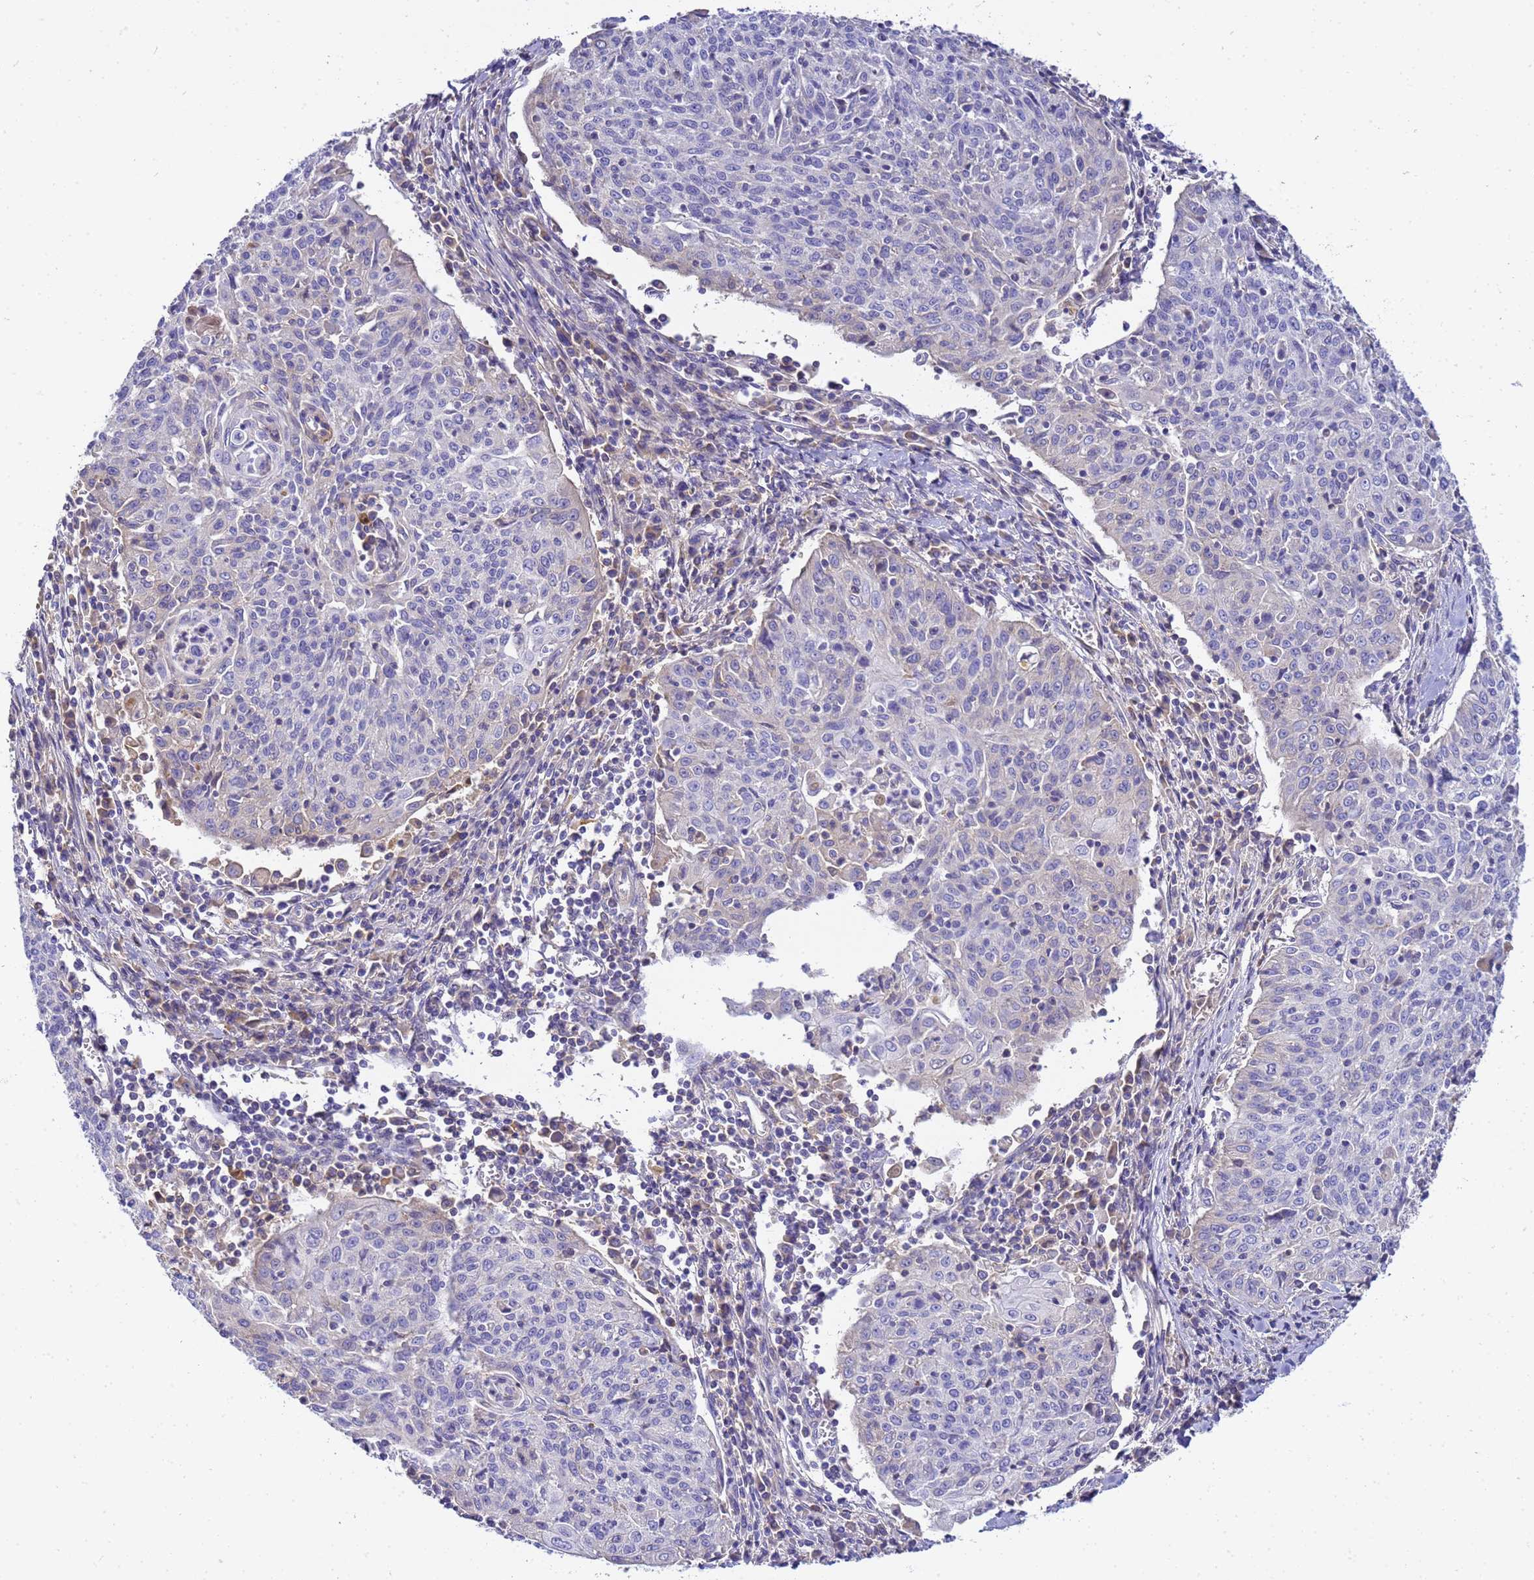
{"staining": {"intensity": "negative", "quantity": "none", "location": "none"}, "tissue": "cervical cancer", "cell_type": "Tumor cells", "image_type": "cancer", "snomed": [{"axis": "morphology", "description": "Squamous cell carcinoma, NOS"}, {"axis": "topography", "description": "Cervix"}], "caption": "Immunohistochemistry (IHC) micrograph of neoplastic tissue: human squamous cell carcinoma (cervical) stained with DAB exhibits no significant protein staining in tumor cells.", "gene": "TBCD", "patient": {"sex": "female", "age": 48}}